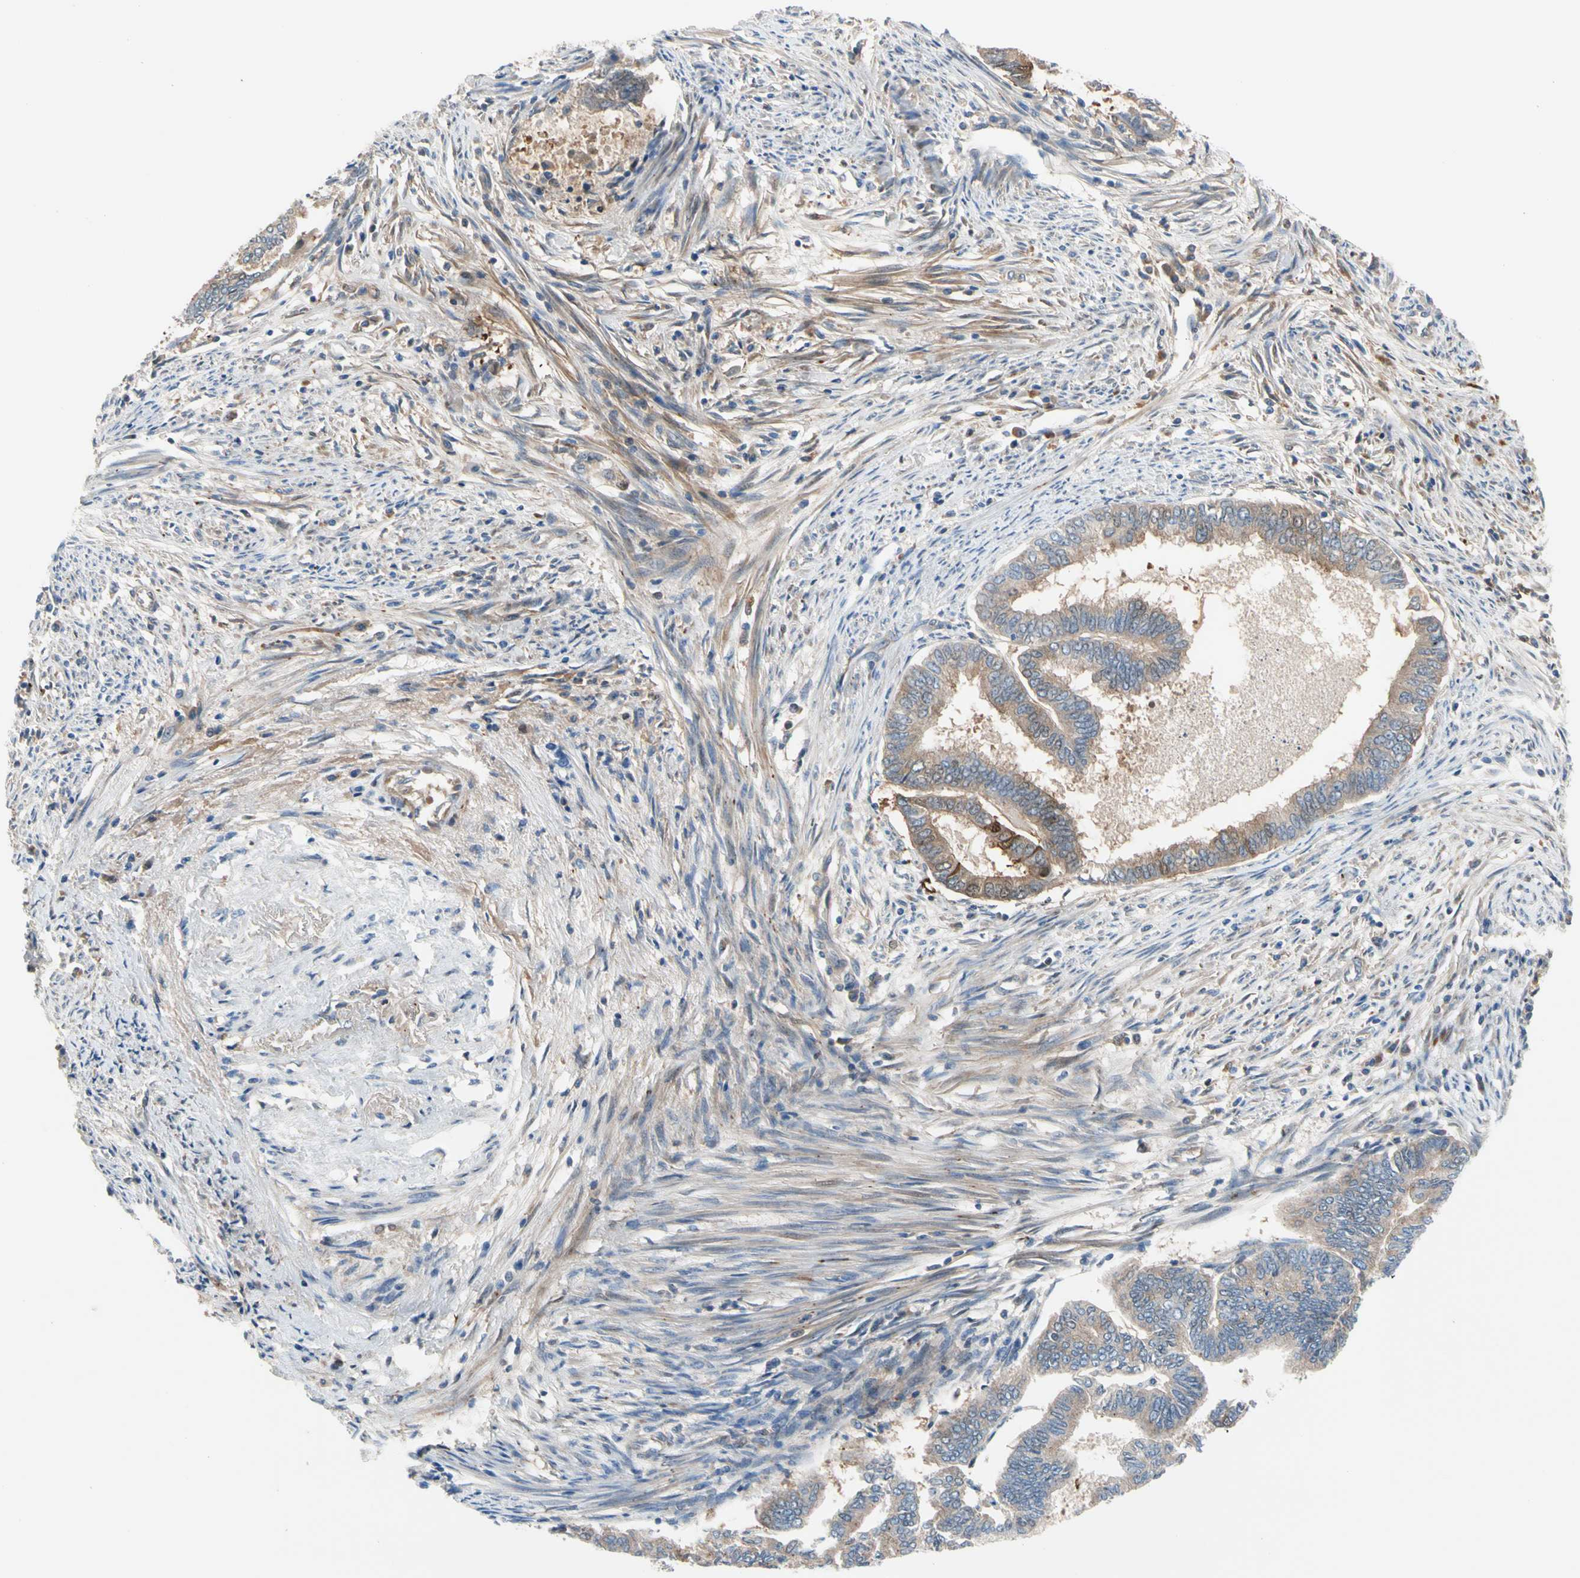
{"staining": {"intensity": "strong", "quantity": "<25%", "location": "cytoplasmic/membranous"}, "tissue": "endometrial cancer", "cell_type": "Tumor cells", "image_type": "cancer", "snomed": [{"axis": "morphology", "description": "Adenocarcinoma, NOS"}, {"axis": "topography", "description": "Endometrium"}], "caption": "Endometrial adenocarcinoma was stained to show a protein in brown. There is medium levels of strong cytoplasmic/membranous expression in approximately <25% of tumor cells.", "gene": "ENTREP3", "patient": {"sex": "female", "age": 86}}